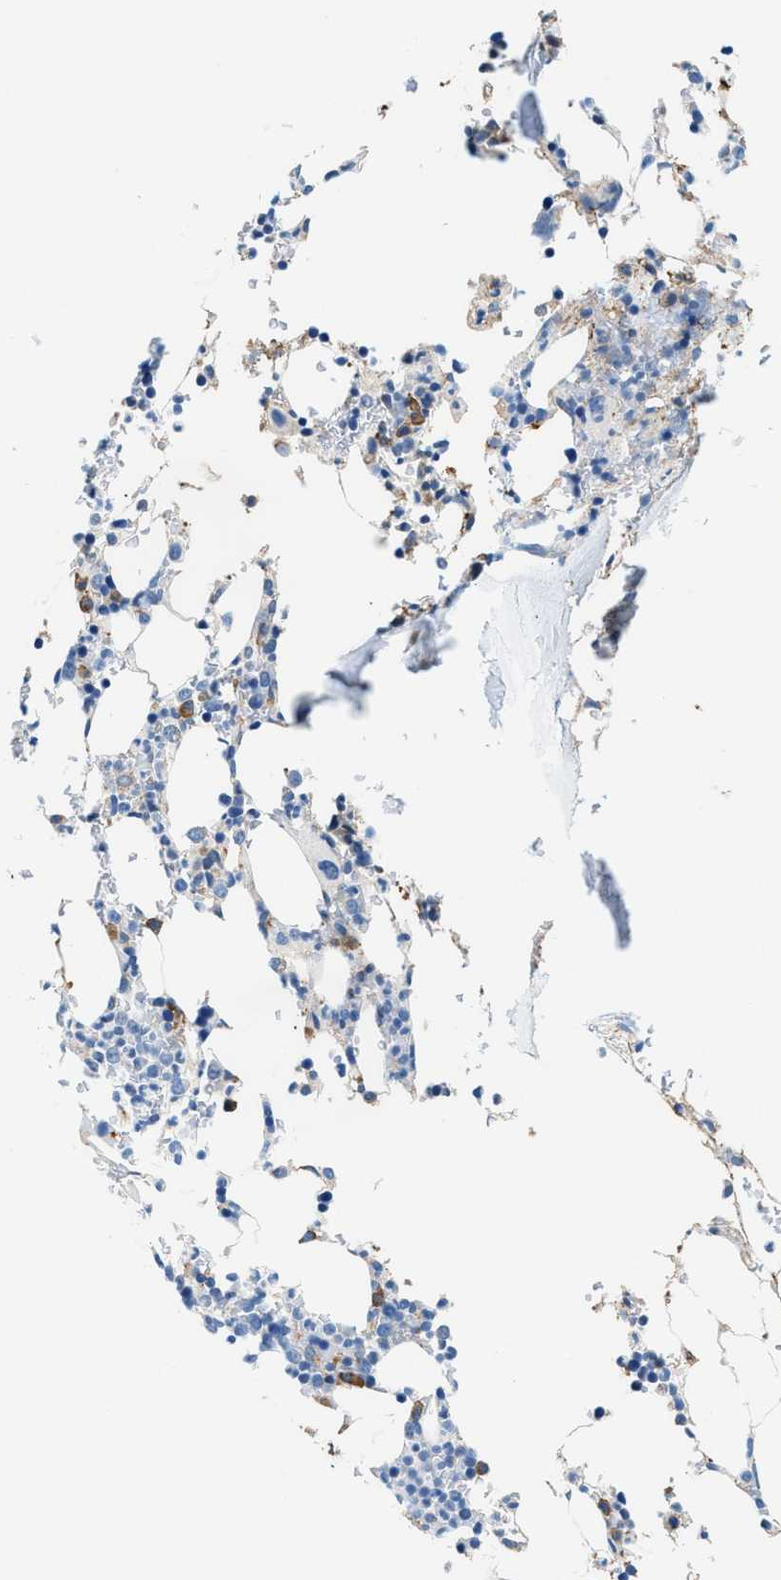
{"staining": {"intensity": "weak", "quantity": "25%-75%", "location": "cytoplasmic/membranous"}, "tissue": "bone marrow", "cell_type": "Hematopoietic cells", "image_type": "normal", "snomed": [{"axis": "morphology", "description": "Normal tissue, NOS"}, {"axis": "topography", "description": "Bone marrow"}], "caption": "Bone marrow stained for a protein shows weak cytoplasmic/membranous positivity in hematopoietic cells. The staining is performed using DAB brown chromogen to label protein expression. The nuclei are counter-stained blue using hematoxylin.", "gene": "SLFN11", "patient": {"sex": "female", "age": 81}}